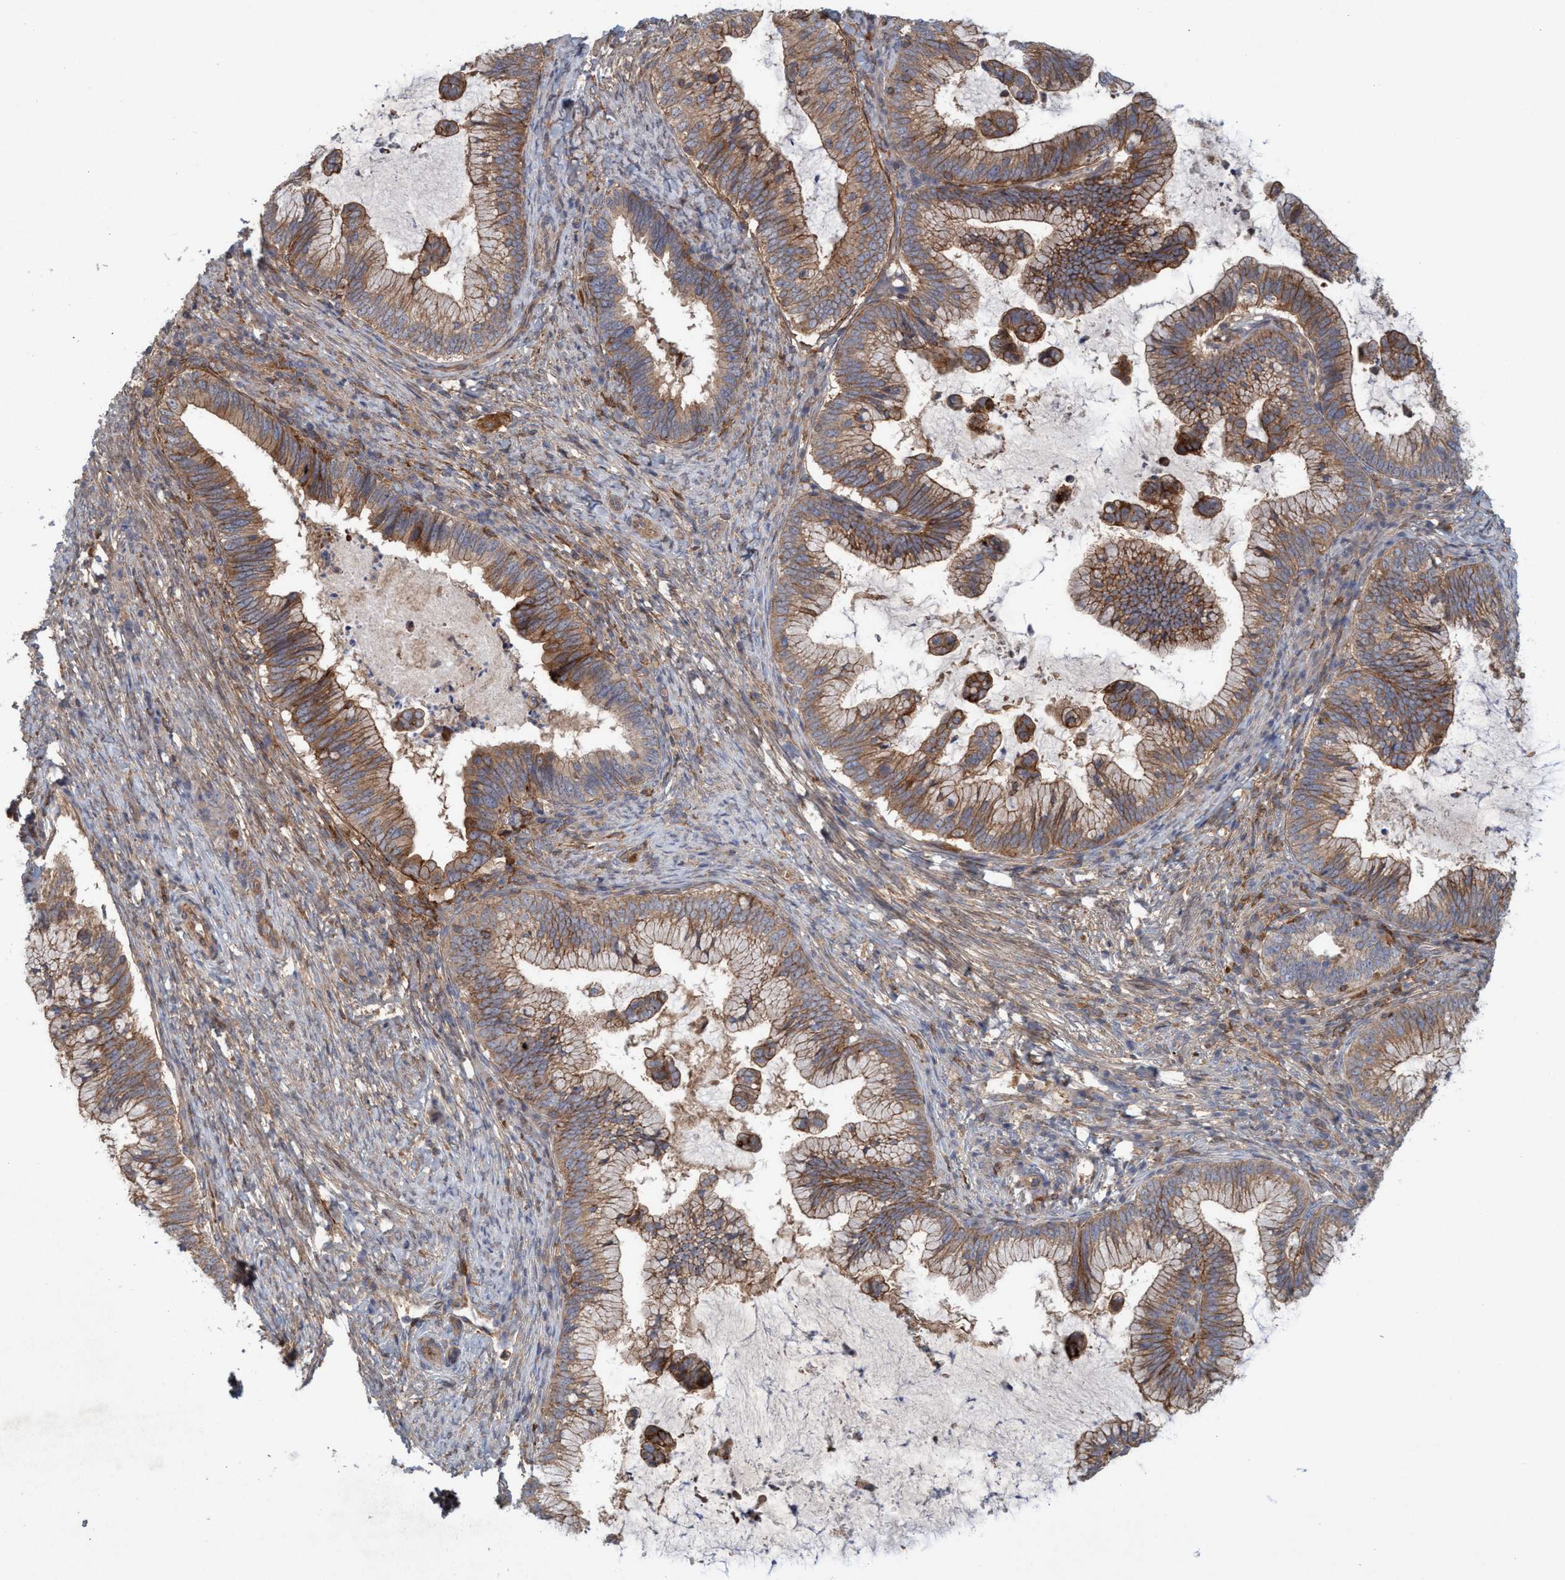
{"staining": {"intensity": "moderate", "quantity": ">75%", "location": "cytoplasmic/membranous"}, "tissue": "cervical cancer", "cell_type": "Tumor cells", "image_type": "cancer", "snomed": [{"axis": "morphology", "description": "Adenocarcinoma, NOS"}, {"axis": "topography", "description": "Cervix"}], "caption": "Cervical adenocarcinoma stained for a protein displays moderate cytoplasmic/membranous positivity in tumor cells.", "gene": "SPECC1", "patient": {"sex": "female", "age": 36}}